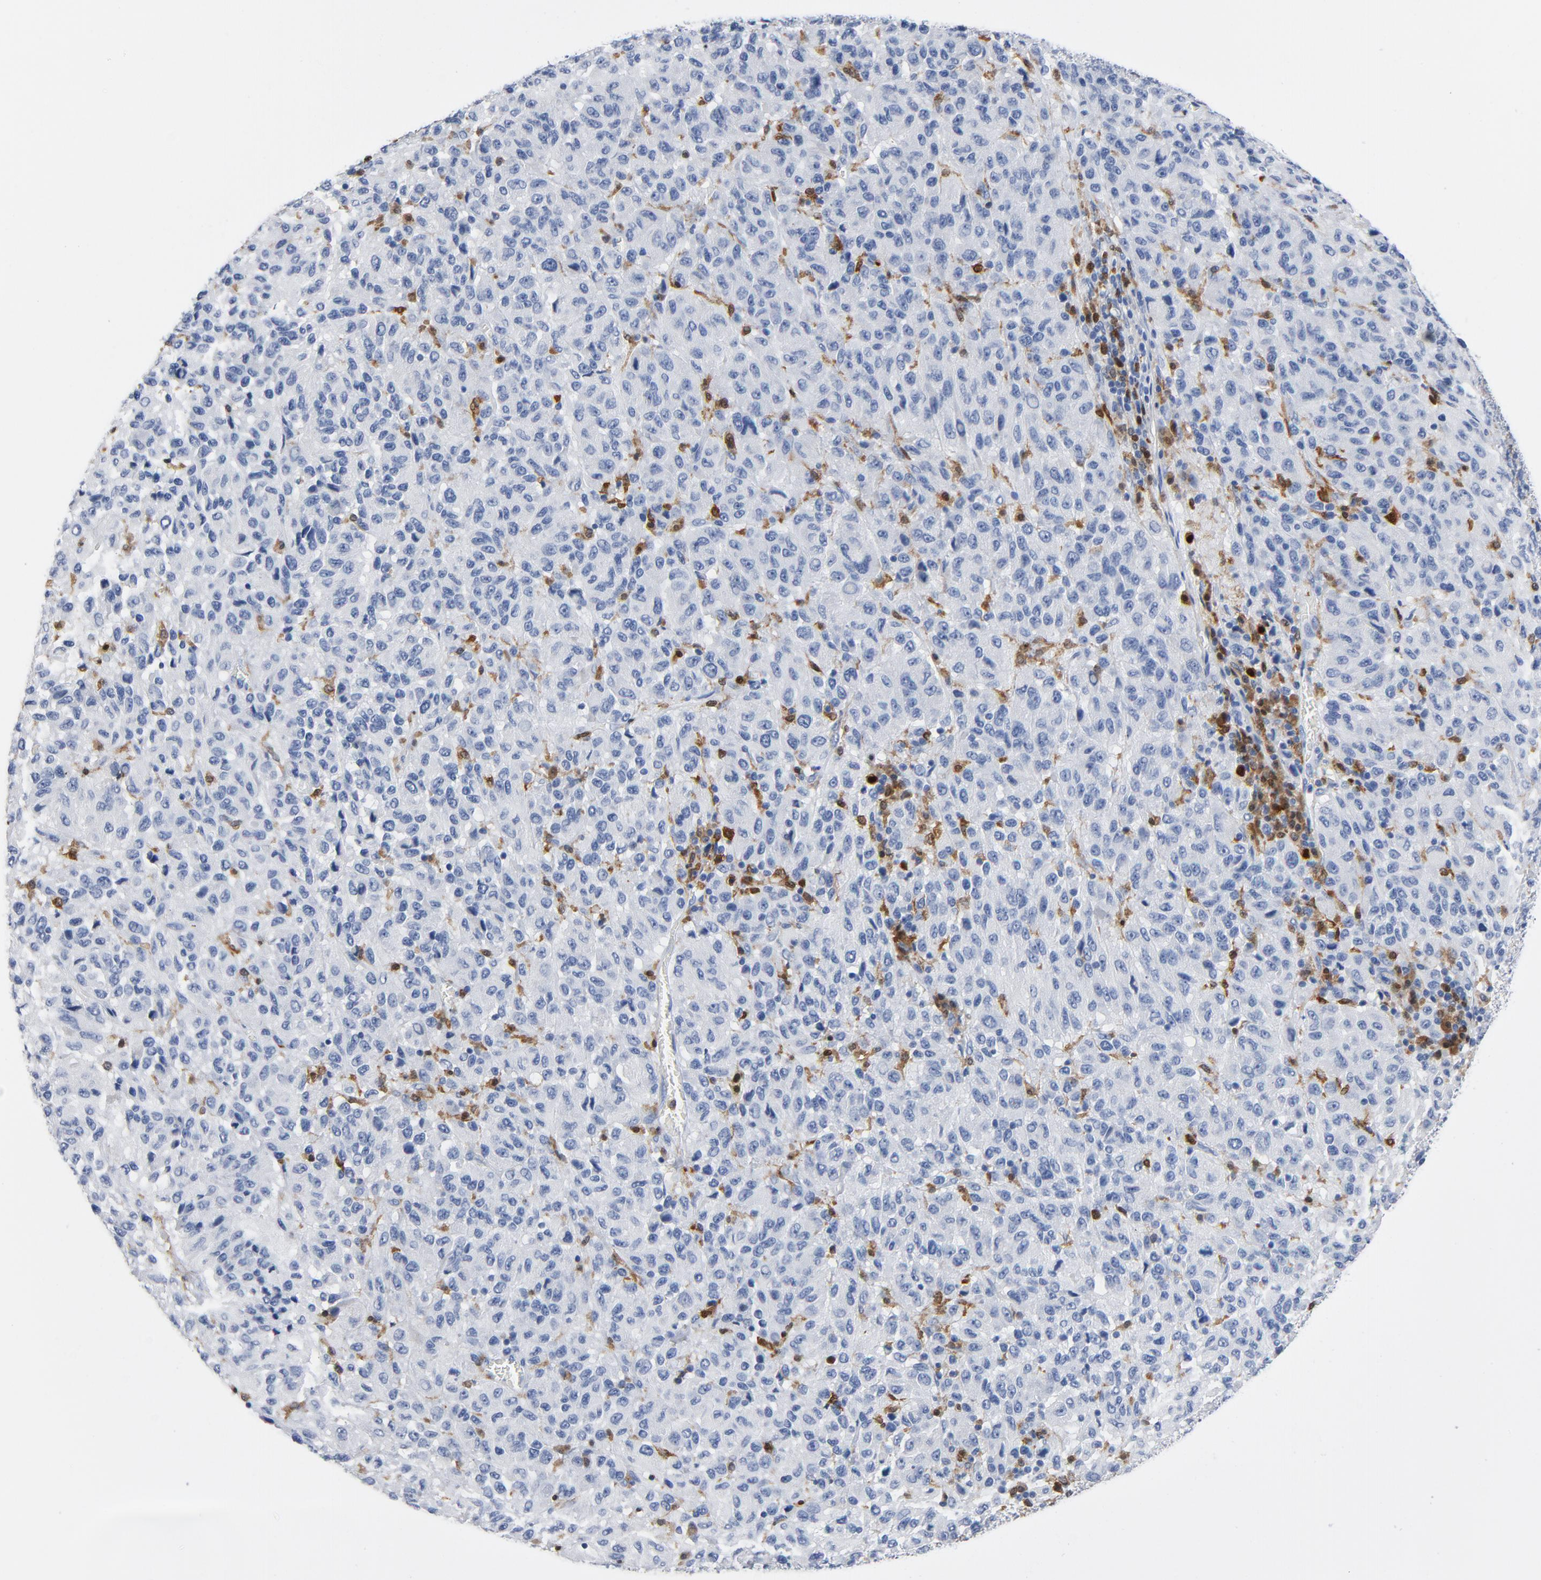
{"staining": {"intensity": "negative", "quantity": "none", "location": "none"}, "tissue": "melanoma", "cell_type": "Tumor cells", "image_type": "cancer", "snomed": [{"axis": "morphology", "description": "Malignant melanoma, Metastatic site"}, {"axis": "topography", "description": "Lung"}], "caption": "An immunohistochemistry image of melanoma is shown. There is no staining in tumor cells of melanoma.", "gene": "NCF1", "patient": {"sex": "male", "age": 64}}